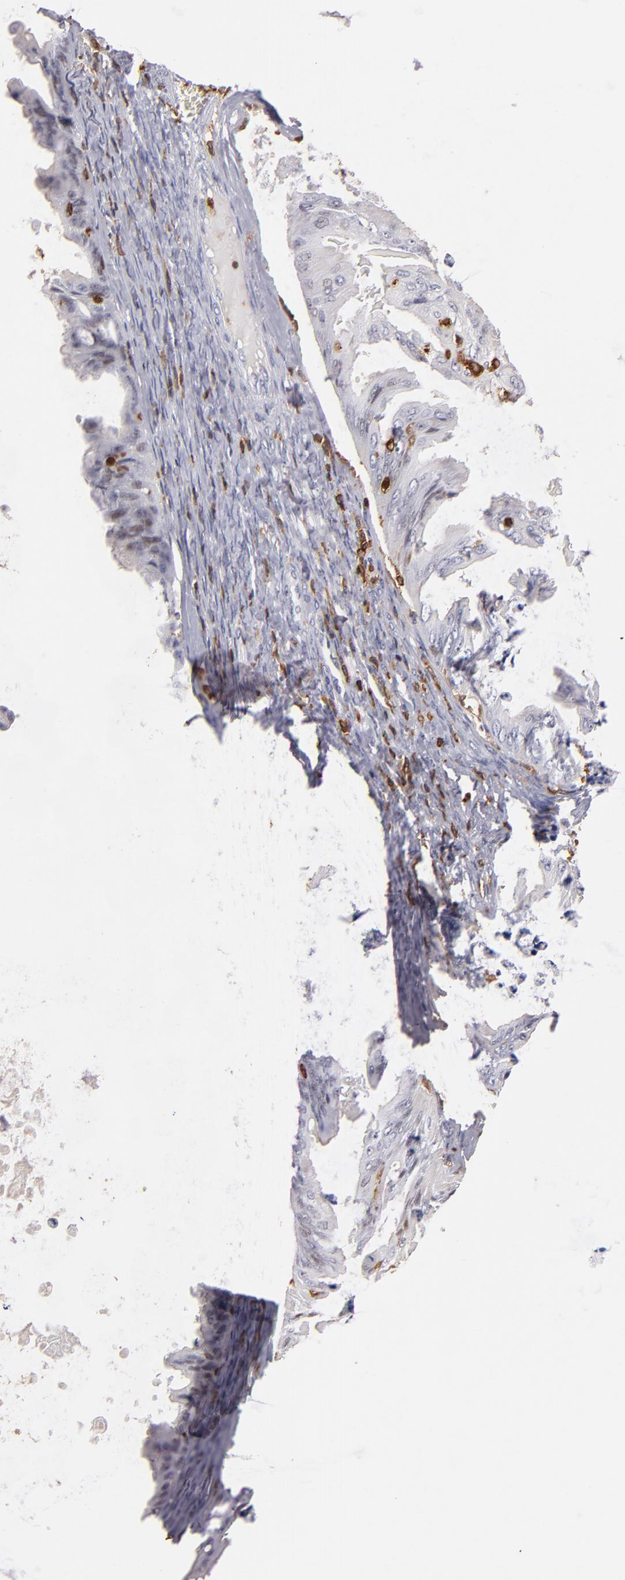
{"staining": {"intensity": "weak", "quantity": "<25%", "location": "nuclear"}, "tissue": "ovarian cancer", "cell_type": "Tumor cells", "image_type": "cancer", "snomed": [{"axis": "morphology", "description": "Cystadenocarcinoma, mucinous, NOS"}, {"axis": "topography", "description": "Ovary"}], "caption": "A histopathology image of human ovarian mucinous cystadenocarcinoma is negative for staining in tumor cells.", "gene": "WAS", "patient": {"sex": "female", "age": 37}}